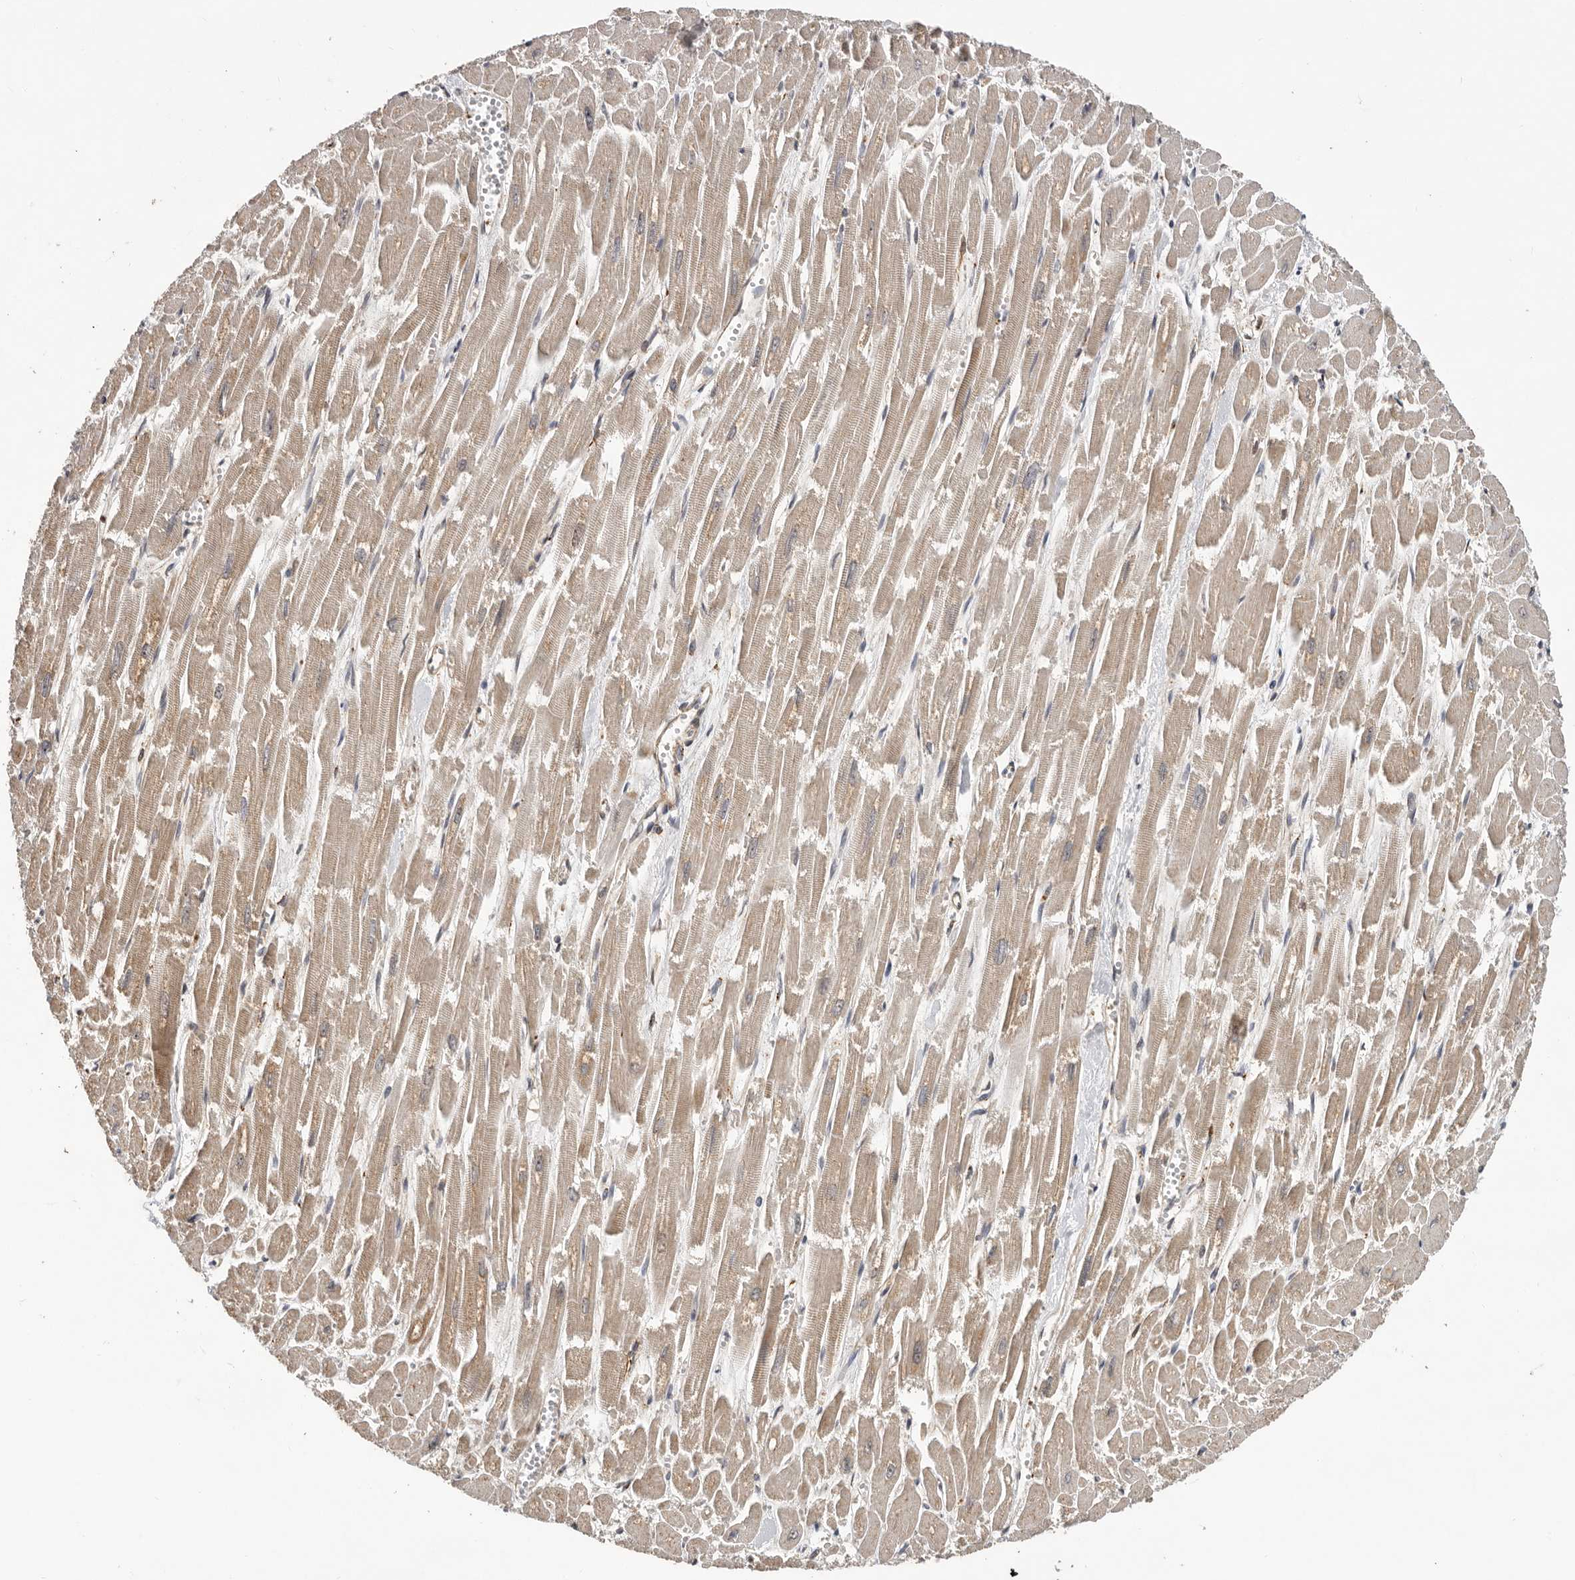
{"staining": {"intensity": "moderate", "quantity": ">75%", "location": "cytoplasmic/membranous"}, "tissue": "heart muscle", "cell_type": "Cardiomyocytes", "image_type": "normal", "snomed": [{"axis": "morphology", "description": "Normal tissue, NOS"}, {"axis": "topography", "description": "Heart"}], "caption": "Immunohistochemistry staining of benign heart muscle, which reveals medium levels of moderate cytoplasmic/membranous staining in approximately >75% of cardiomyocytes indicating moderate cytoplasmic/membranous protein expression. The staining was performed using DAB (3,3'-diaminobenzidine) (brown) for protein detection and nuclei were counterstained in hematoxylin (blue).", "gene": "RNF157", "patient": {"sex": "male", "age": 54}}